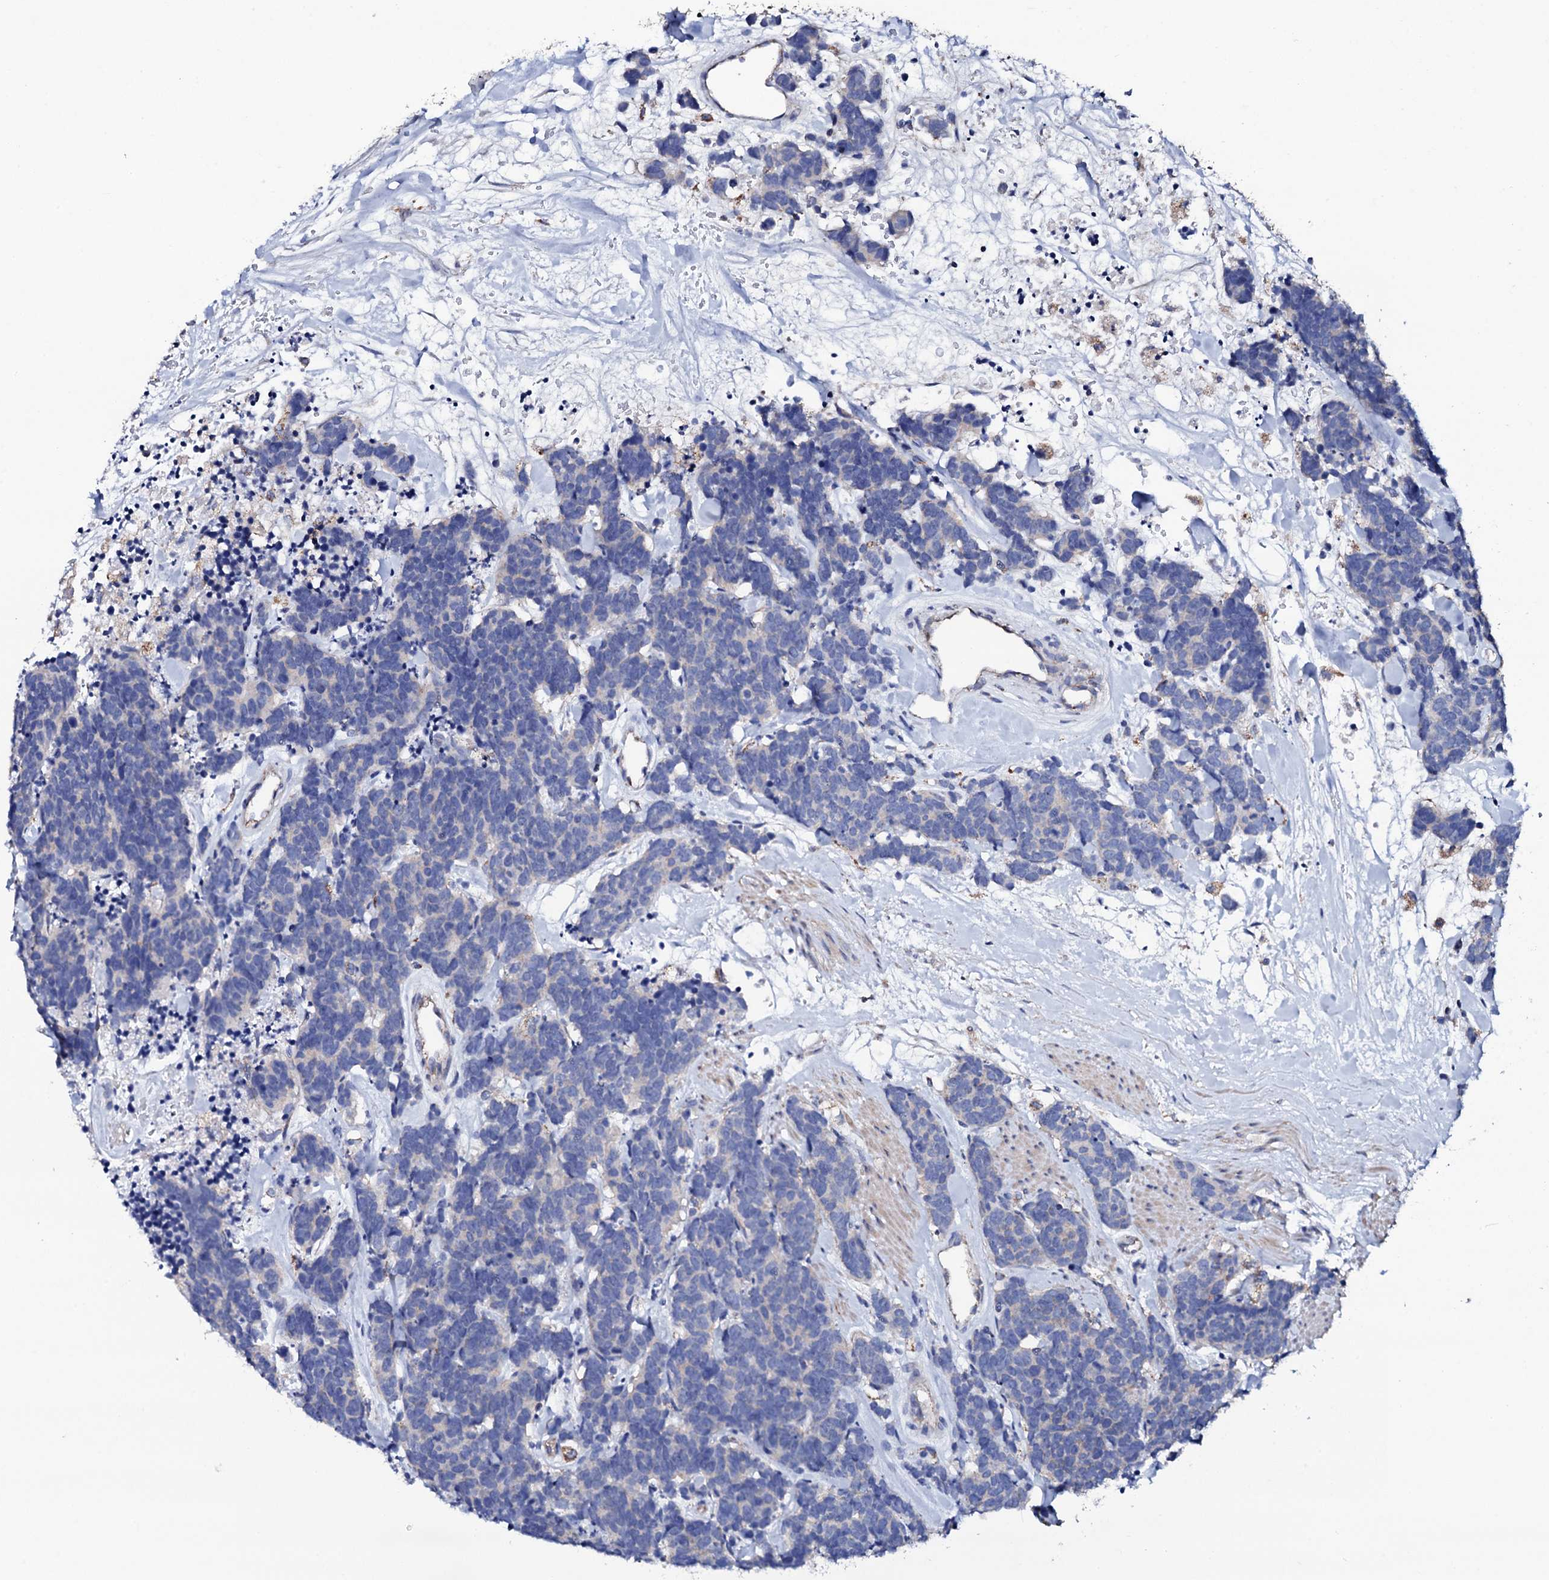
{"staining": {"intensity": "negative", "quantity": "none", "location": "none"}, "tissue": "carcinoid", "cell_type": "Tumor cells", "image_type": "cancer", "snomed": [{"axis": "morphology", "description": "Carcinoma, NOS"}, {"axis": "morphology", "description": "Carcinoid, malignant, NOS"}, {"axis": "topography", "description": "Urinary bladder"}], "caption": "DAB immunohistochemical staining of human carcinoid (malignant) exhibits no significant positivity in tumor cells.", "gene": "TCAF2", "patient": {"sex": "male", "age": 57}}